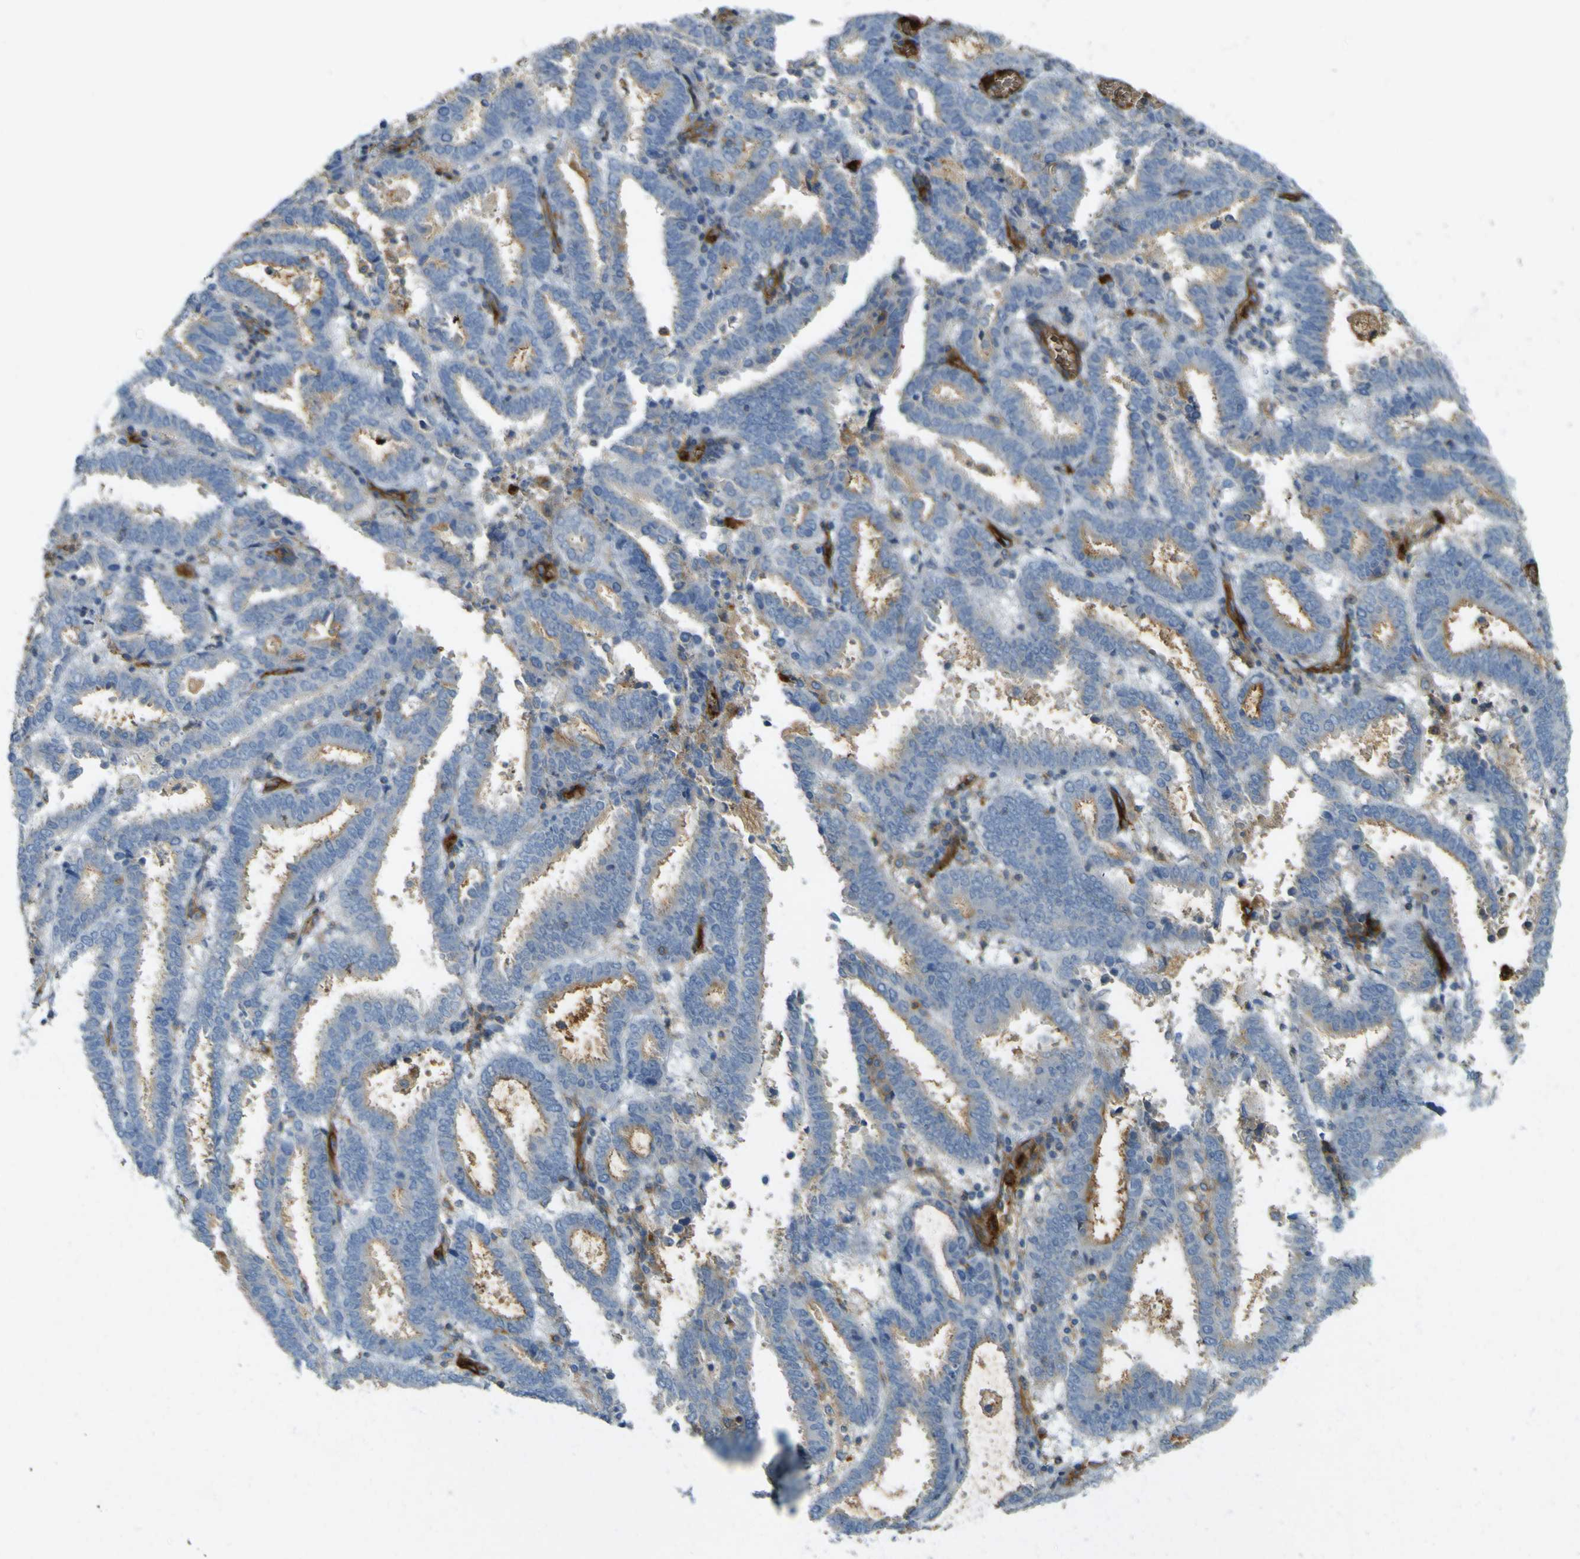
{"staining": {"intensity": "moderate", "quantity": "25%-75%", "location": "cytoplasmic/membranous"}, "tissue": "endometrial cancer", "cell_type": "Tumor cells", "image_type": "cancer", "snomed": [{"axis": "morphology", "description": "Adenocarcinoma, NOS"}, {"axis": "topography", "description": "Uterus"}], "caption": "Immunohistochemistry (IHC) photomicrograph of neoplastic tissue: endometrial adenocarcinoma stained using IHC displays medium levels of moderate protein expression localized specifically in the cytoplasmic/membranous of tumor cells, appearing as a cytoplasmic/membranous brown color.", "gene": "PLXDC1", "patient": {"sex": "female", "age": 83}}